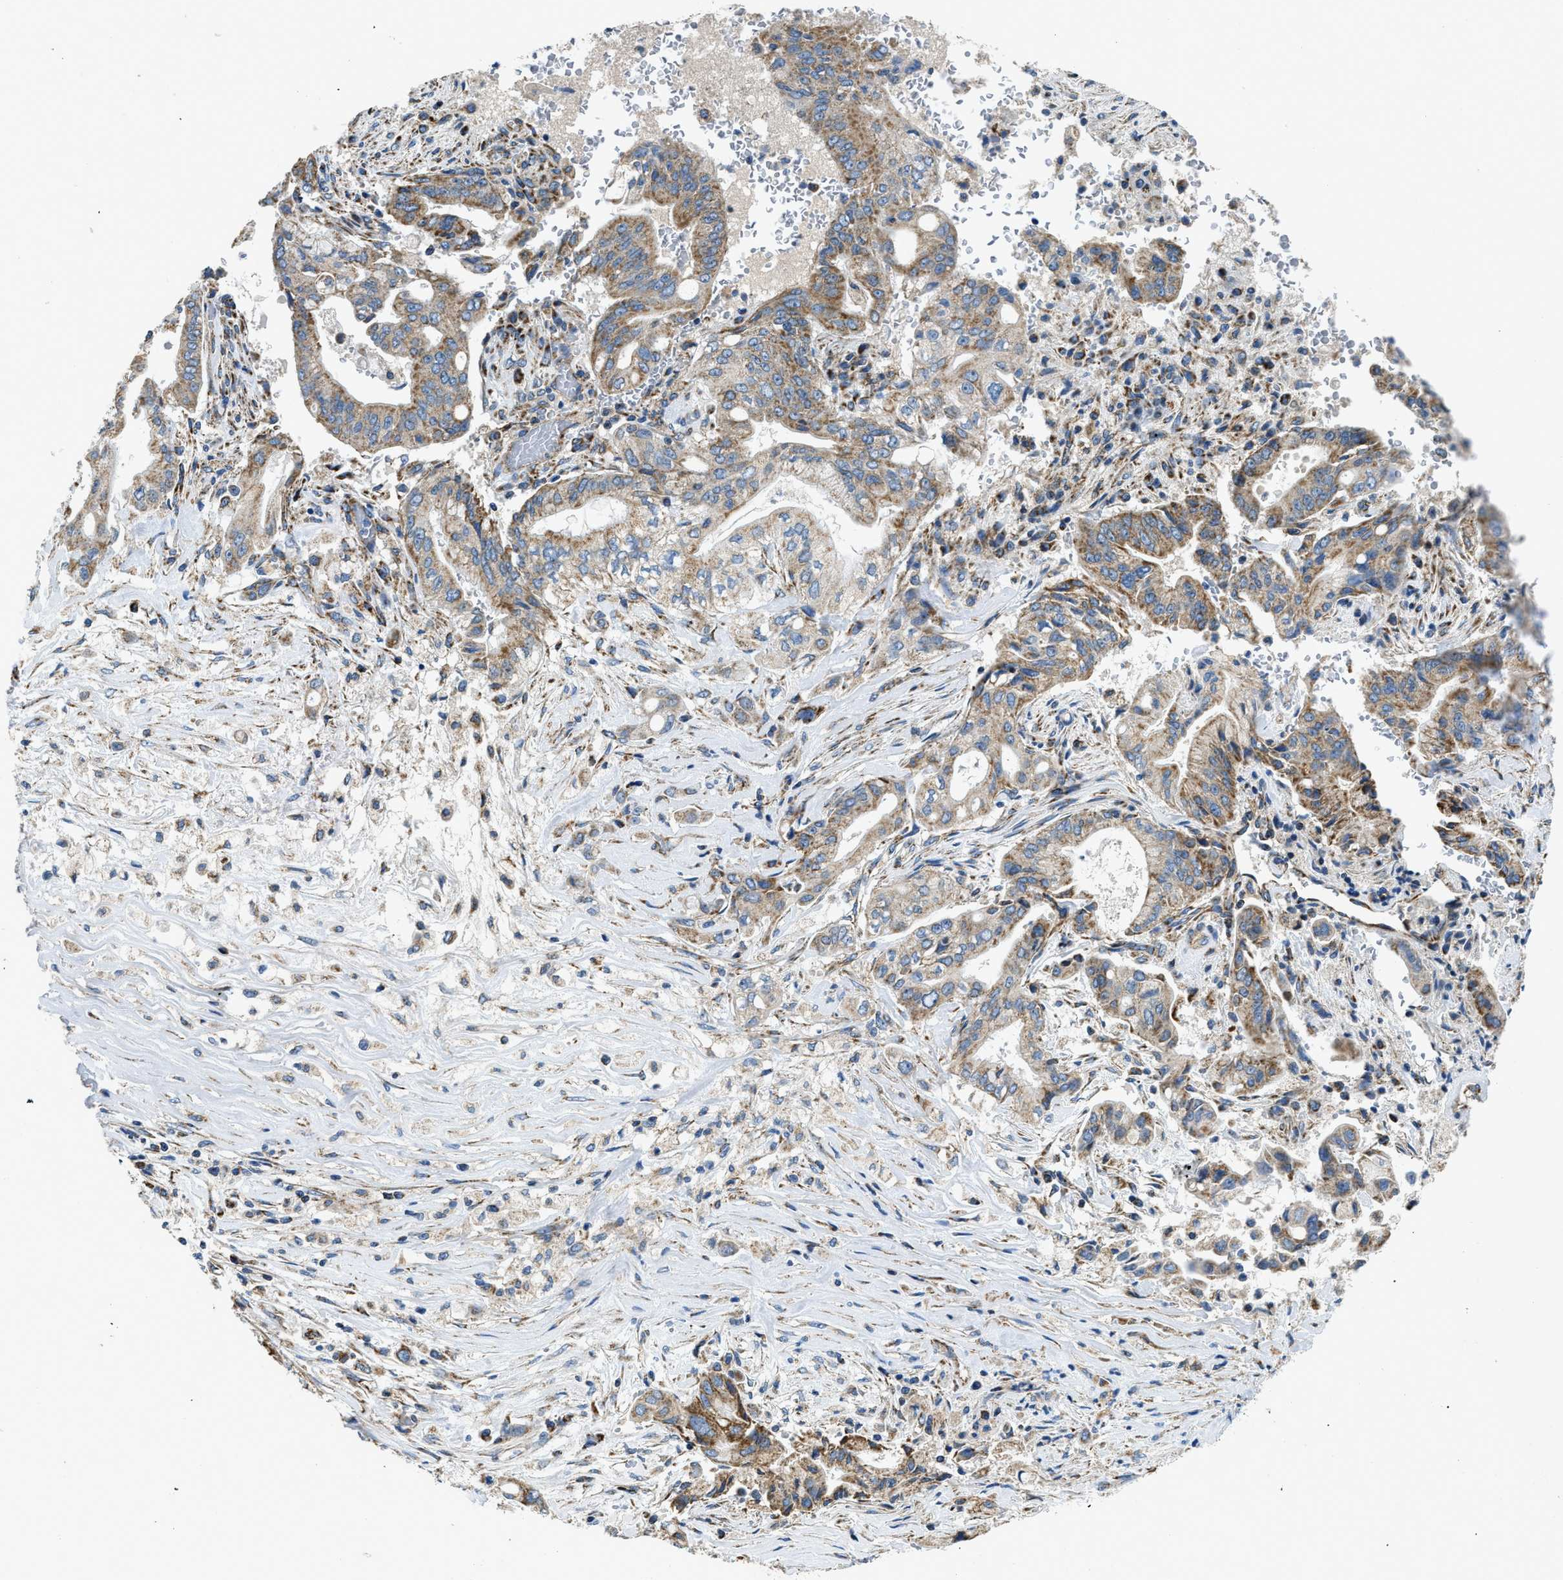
{"staining": {"intensity": "moderate", "quantity": ">75%", "location": "cytoplasmic/membranous"}, "tissue": "pancreatic cancer", "cell_type": "Tumor cells", "image_type": "cancer", "snomed": [{"axis": "morphology", "description": "Adenocarcinoma, NOS"}, {"axis": "topography", "description": "Pancreas"}], "caption": "Adenocarcinoma (pancreatic) stained for a protein (brown) shows moderate cytoplasmic/membranous positive expression in approximately >75% of tumor cells.", "gene": "STK33", "patient": {"sex": "female", "age": 73}}